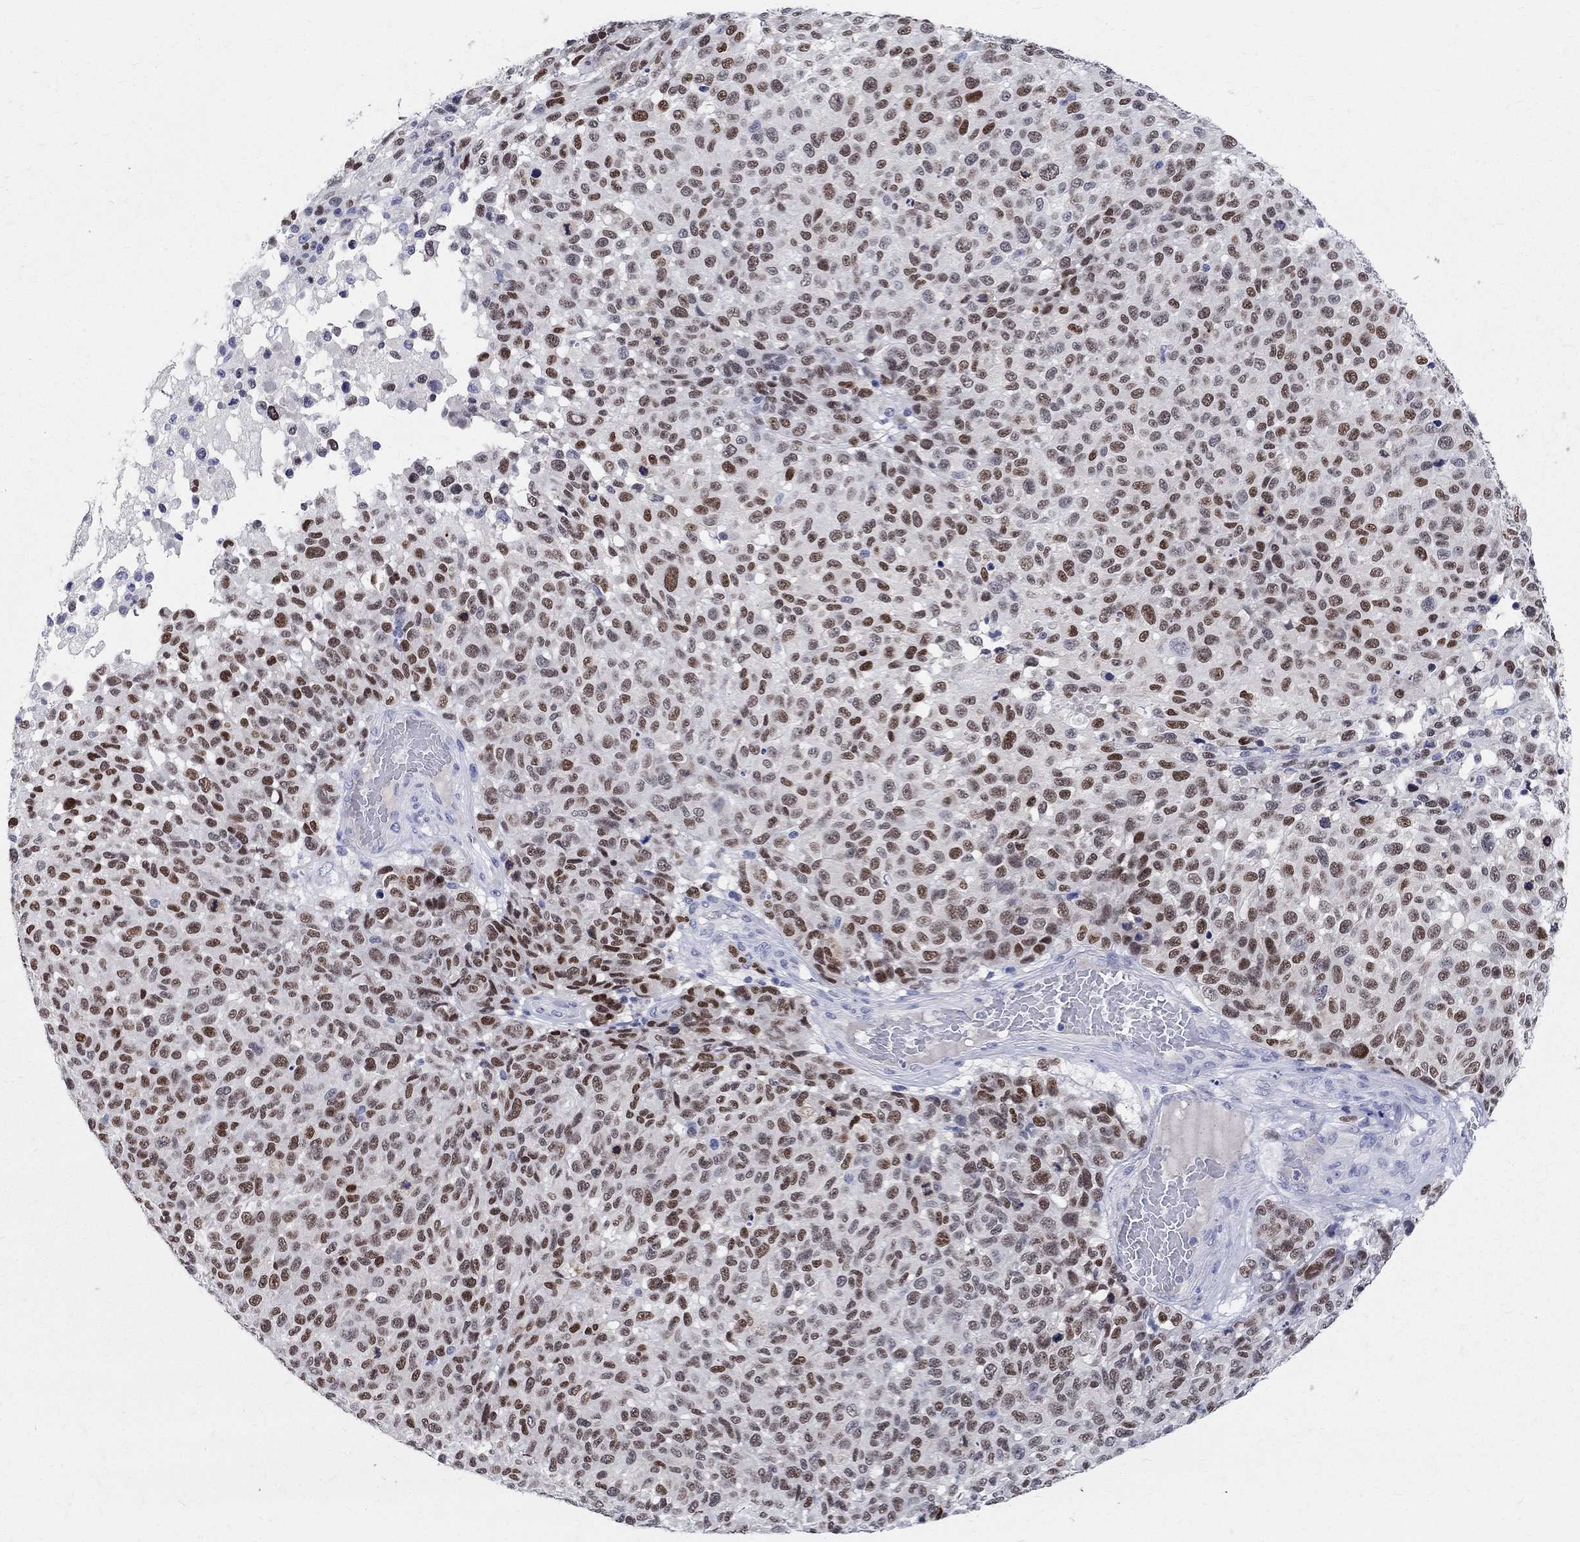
{"staining": {"intensity": "strong", "quantity": "<25%", "location": "nuclear"}, "tissue": "melanoma", "cell_type": "Tumor cells", "image_type": "cancer", "snomed": [{"axis": "morphology", "description": "Malignant melanoma, NOS"}, {"axis": "topography", "description": "Skin"}], "caption": "This micrograph demonstrates immunohistochemistry staining of malignant melanoma, with medium strong nuclear staining in about <25% of tumor cells.", "gene": "SOX2", "patient": {"sex": "female", "age": 95}}